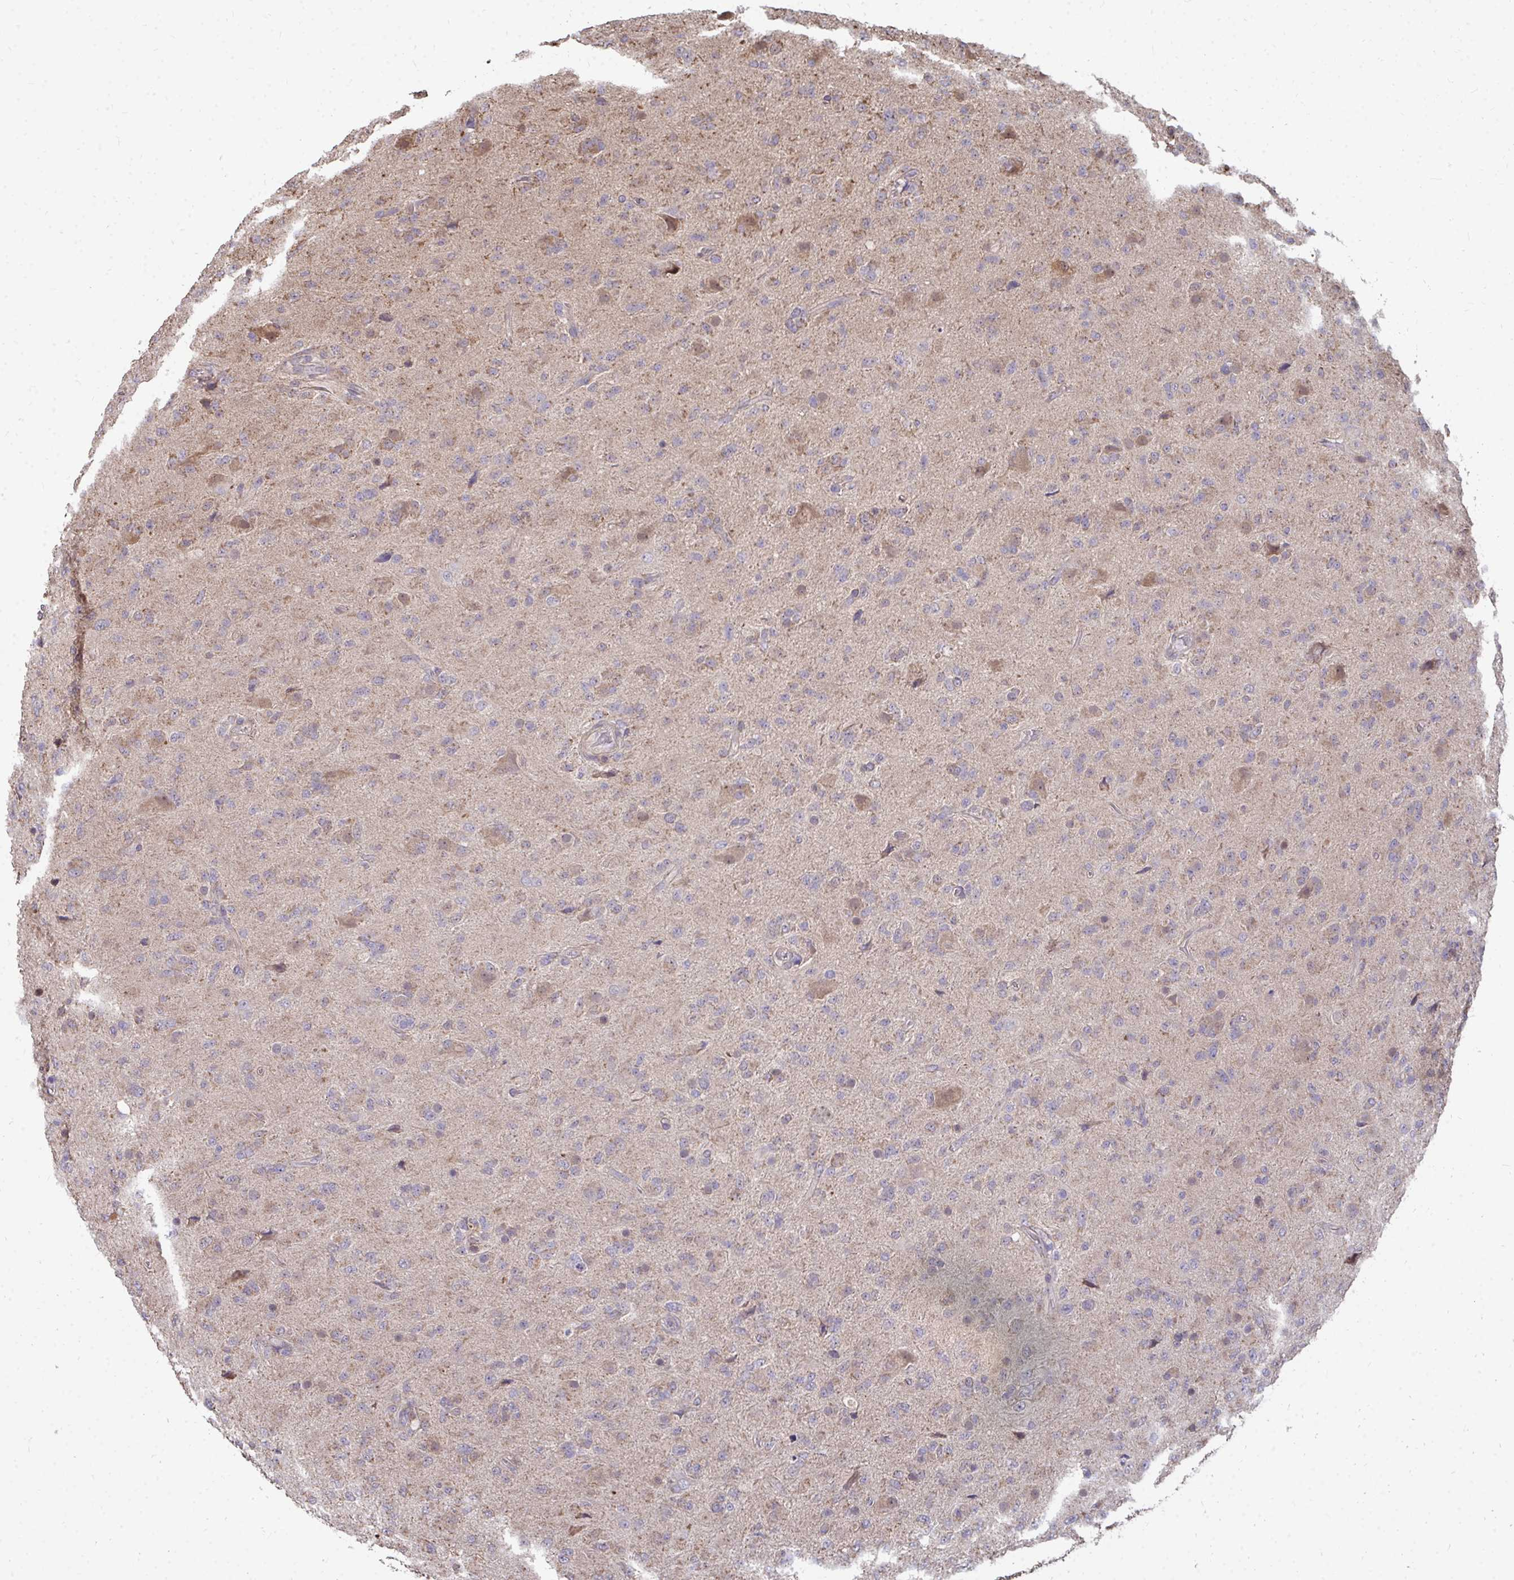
{"staining": {"intensity": "moderate", "quantity": "<25%", "location": "cytoplasmic/membranous"}, "tissue": "glioma", "cell_type": "Tumor cells", "image_type": "cancer", "snomed": [{"axis": "morphology", "description": "Glioma, malignant, Low grade"}, {"axis": "topography", "description": "Brain"}], "caption": "Glioma stained with DAB (3,3'-diaminobenzidine) immunohistochemistry (IHC) reveals low levels of moderate cytoplasmic/membranous staining in approximately <25% of tumor cells. (DAB IHC with brightfield microscopy, high magnification).", "gene": "DNAJA2", "patient": {"sex": "male", "age": 65}}